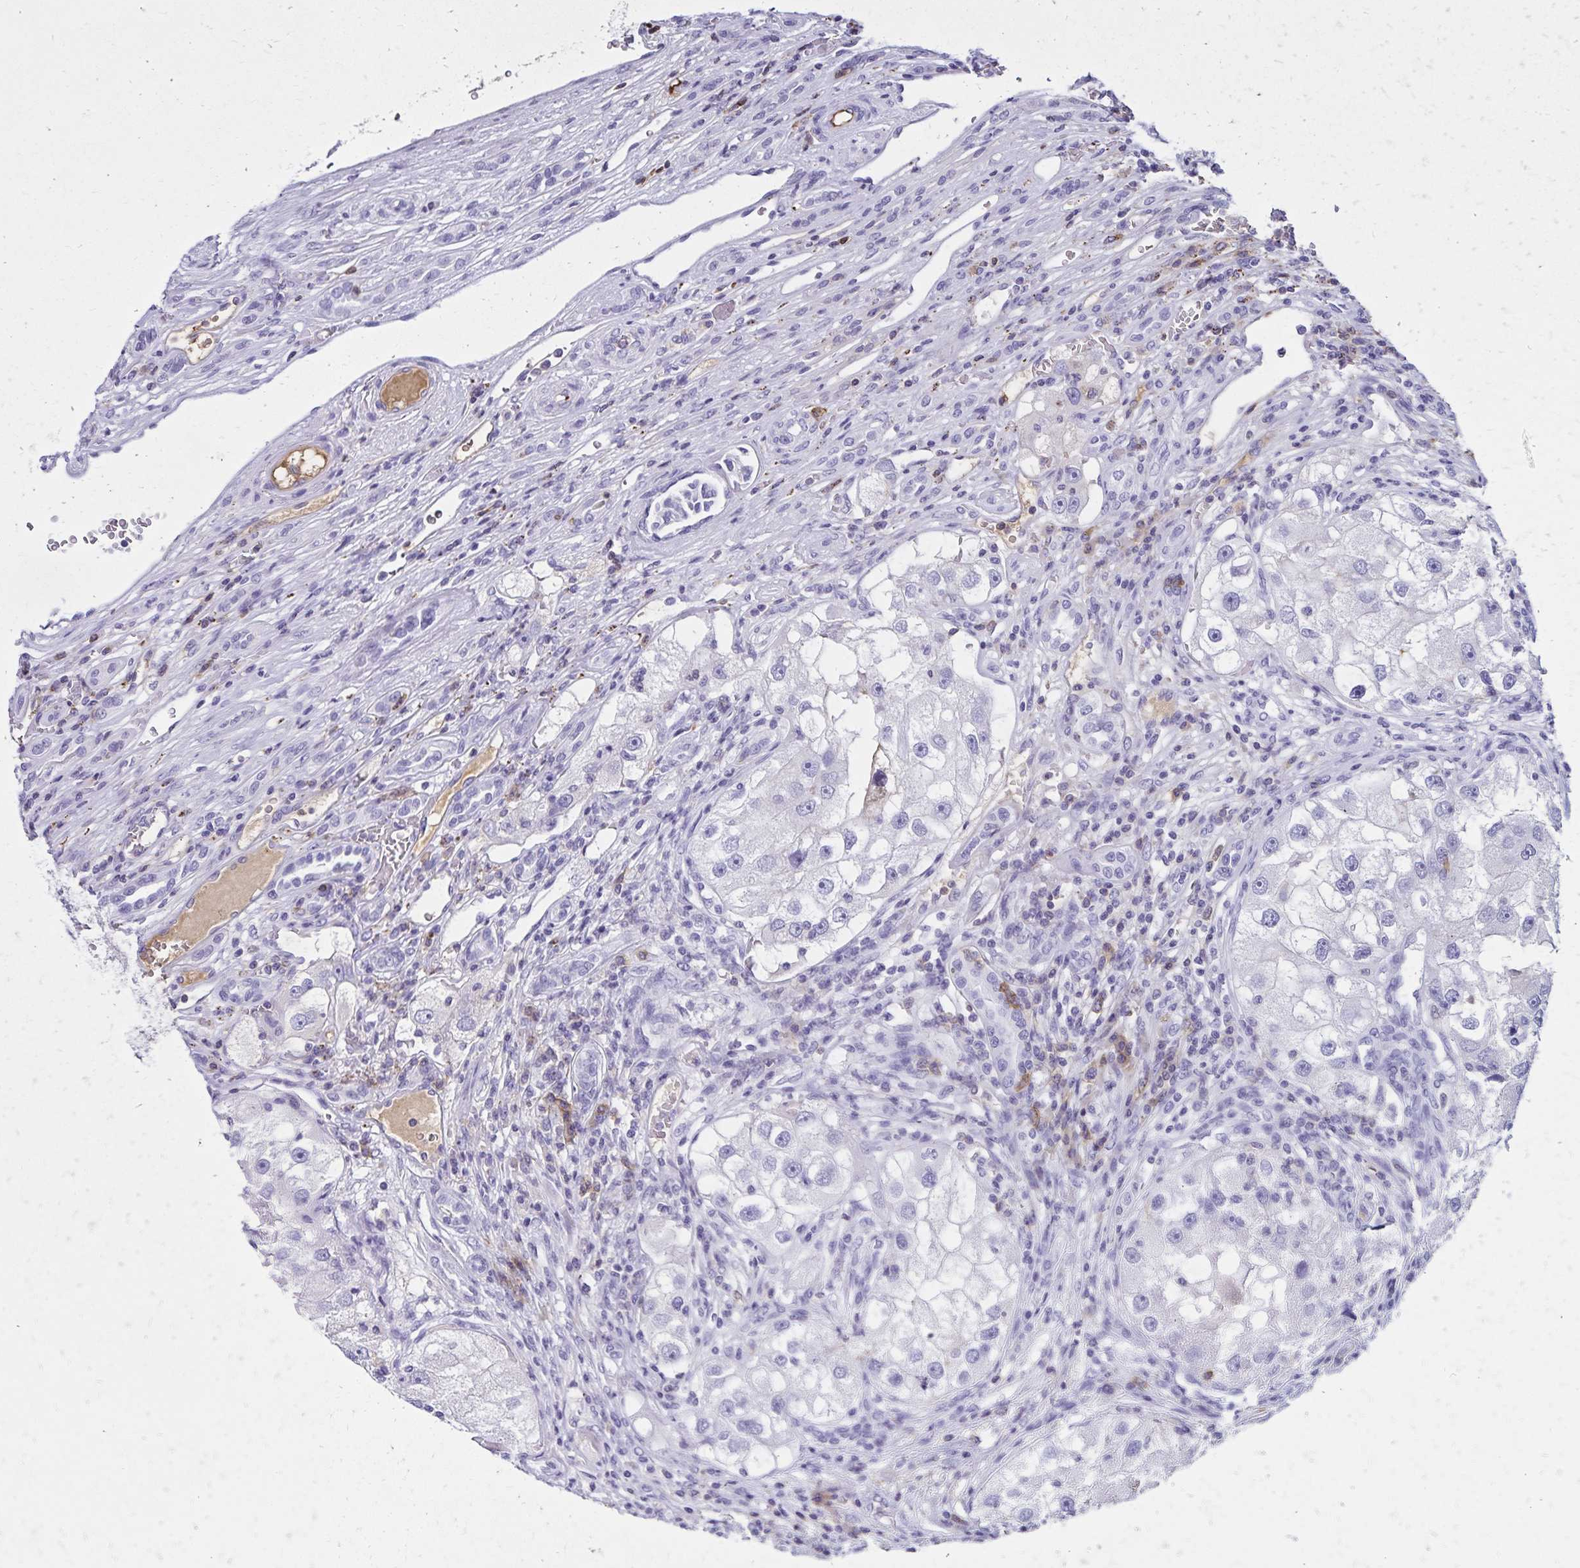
{"staining": {"intensity": "negative", "quantity": "none", "location": "none"}, "tissue": "renal cancer", "cell_type": "Tumor cells", "image_type": "cancer", "snomed": [{"axis": "morphology", "description": "Adenocarcinoma, NOS"}, {"axis": "topography", "description": "Kidney"}], "caption": "This photomicrograph is of adenocarcinoma (renal) stained with immunohistochemistry (IHC) to label a protein in brown with the nuclei are counter-stained blue. There is no expression in tumor cells. Brightfield microscopy of IHC stained with DAB (3,3'-diaminobenzidine) (brown) and hematoxylin (blue), captured at high magnification.", "gene": "CD27", "patient": {"sex": "male", "age": 63}}